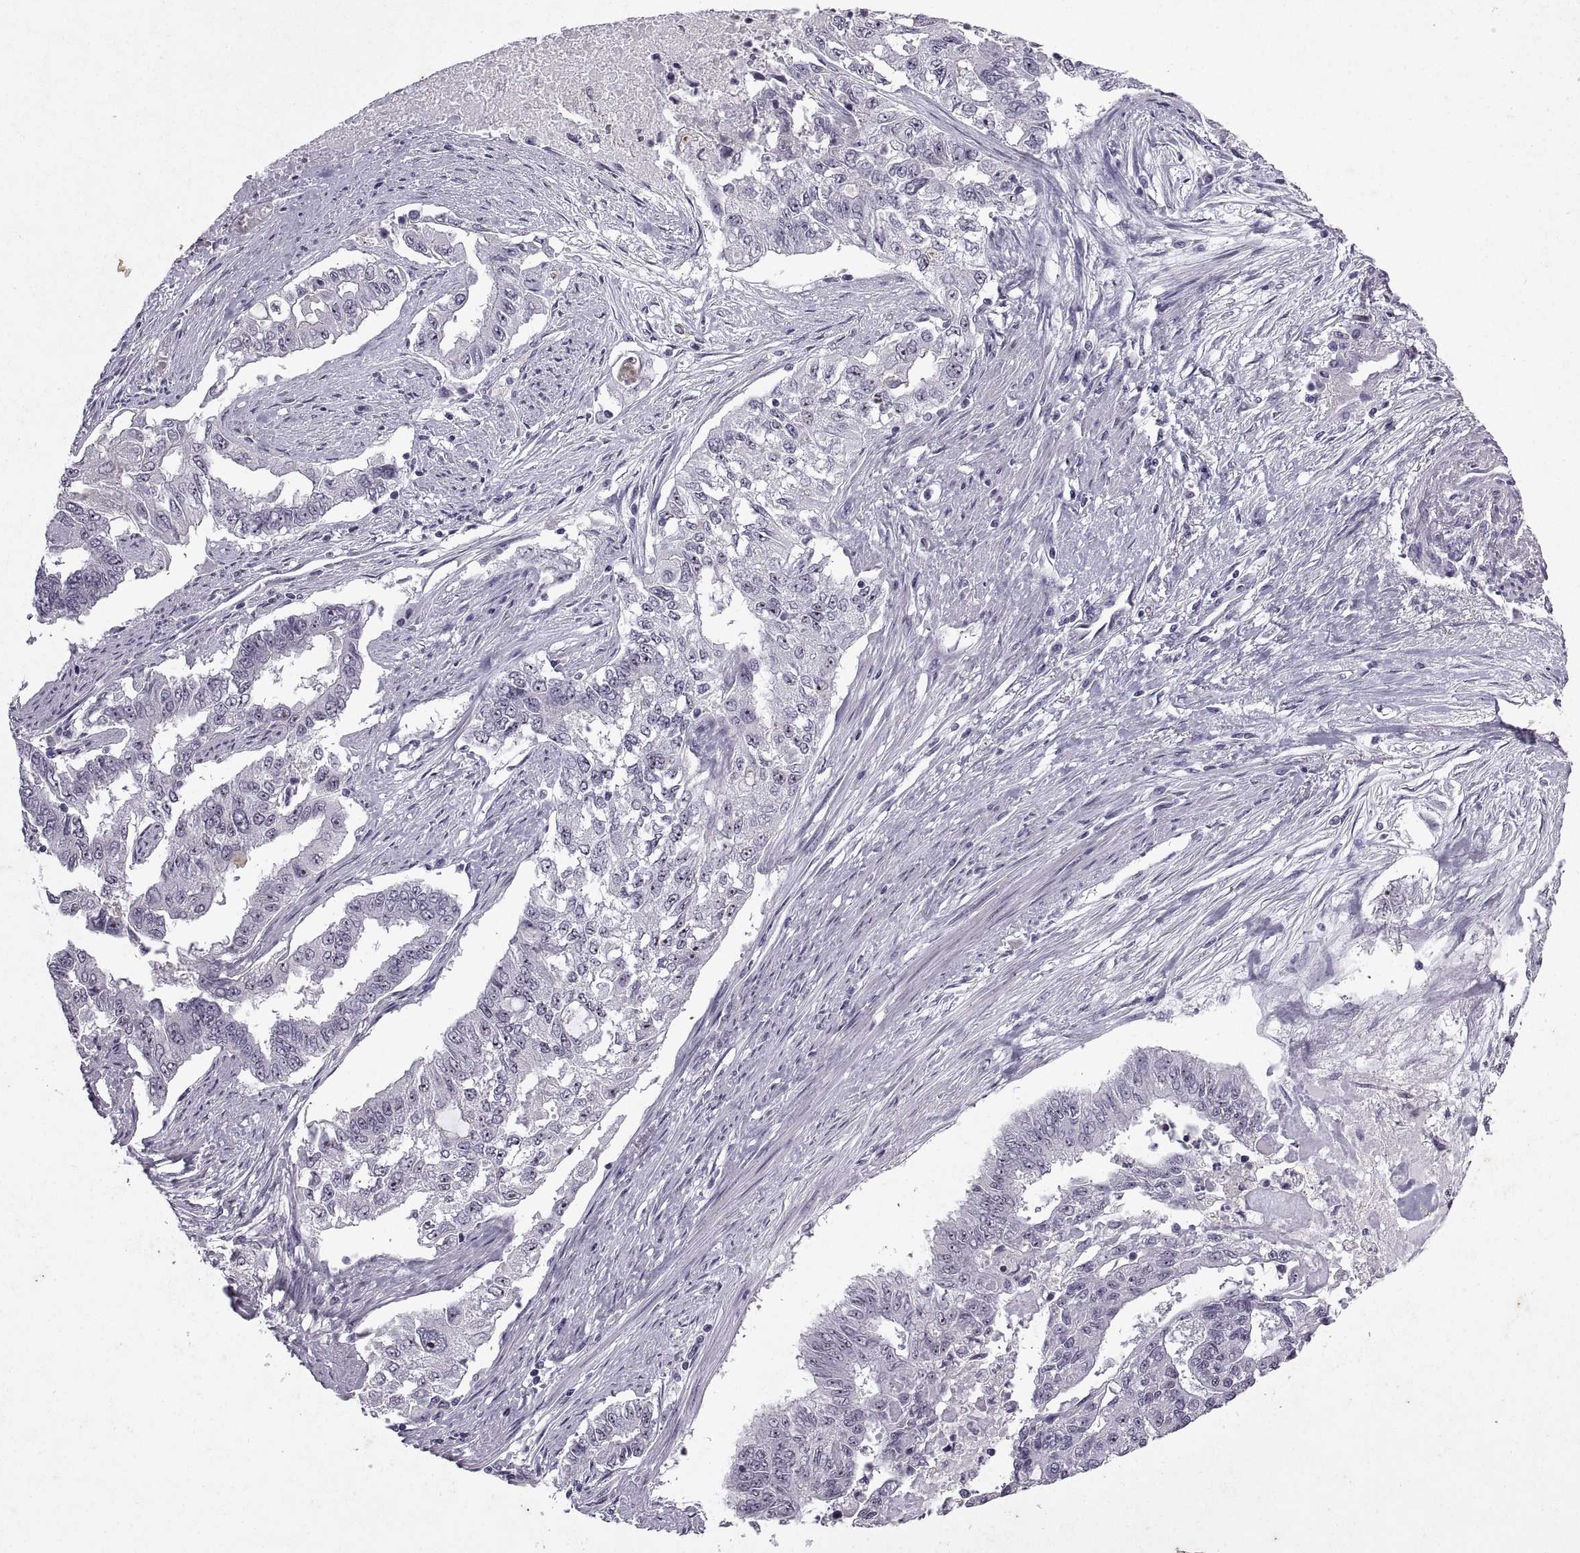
{"staining": {"intensity": "weak", "quantity": "25%-75%", "location": "nuclear"}, "tissue": "endometrial cancer", "cell_type": "Tumor cells", "image_type": "cancer", "snomed": [{"axis": "morphology", "description": "Adenocarcinoma, NOS"}, {"axis": "topography", "description": "Uterus"}], "caption": "A brown stain labels weak nuclear staining of a protein in endometrial cancer tumor cells.", "gene": "SINHCAF", "patient": {"sex": "female", "age": 59}}